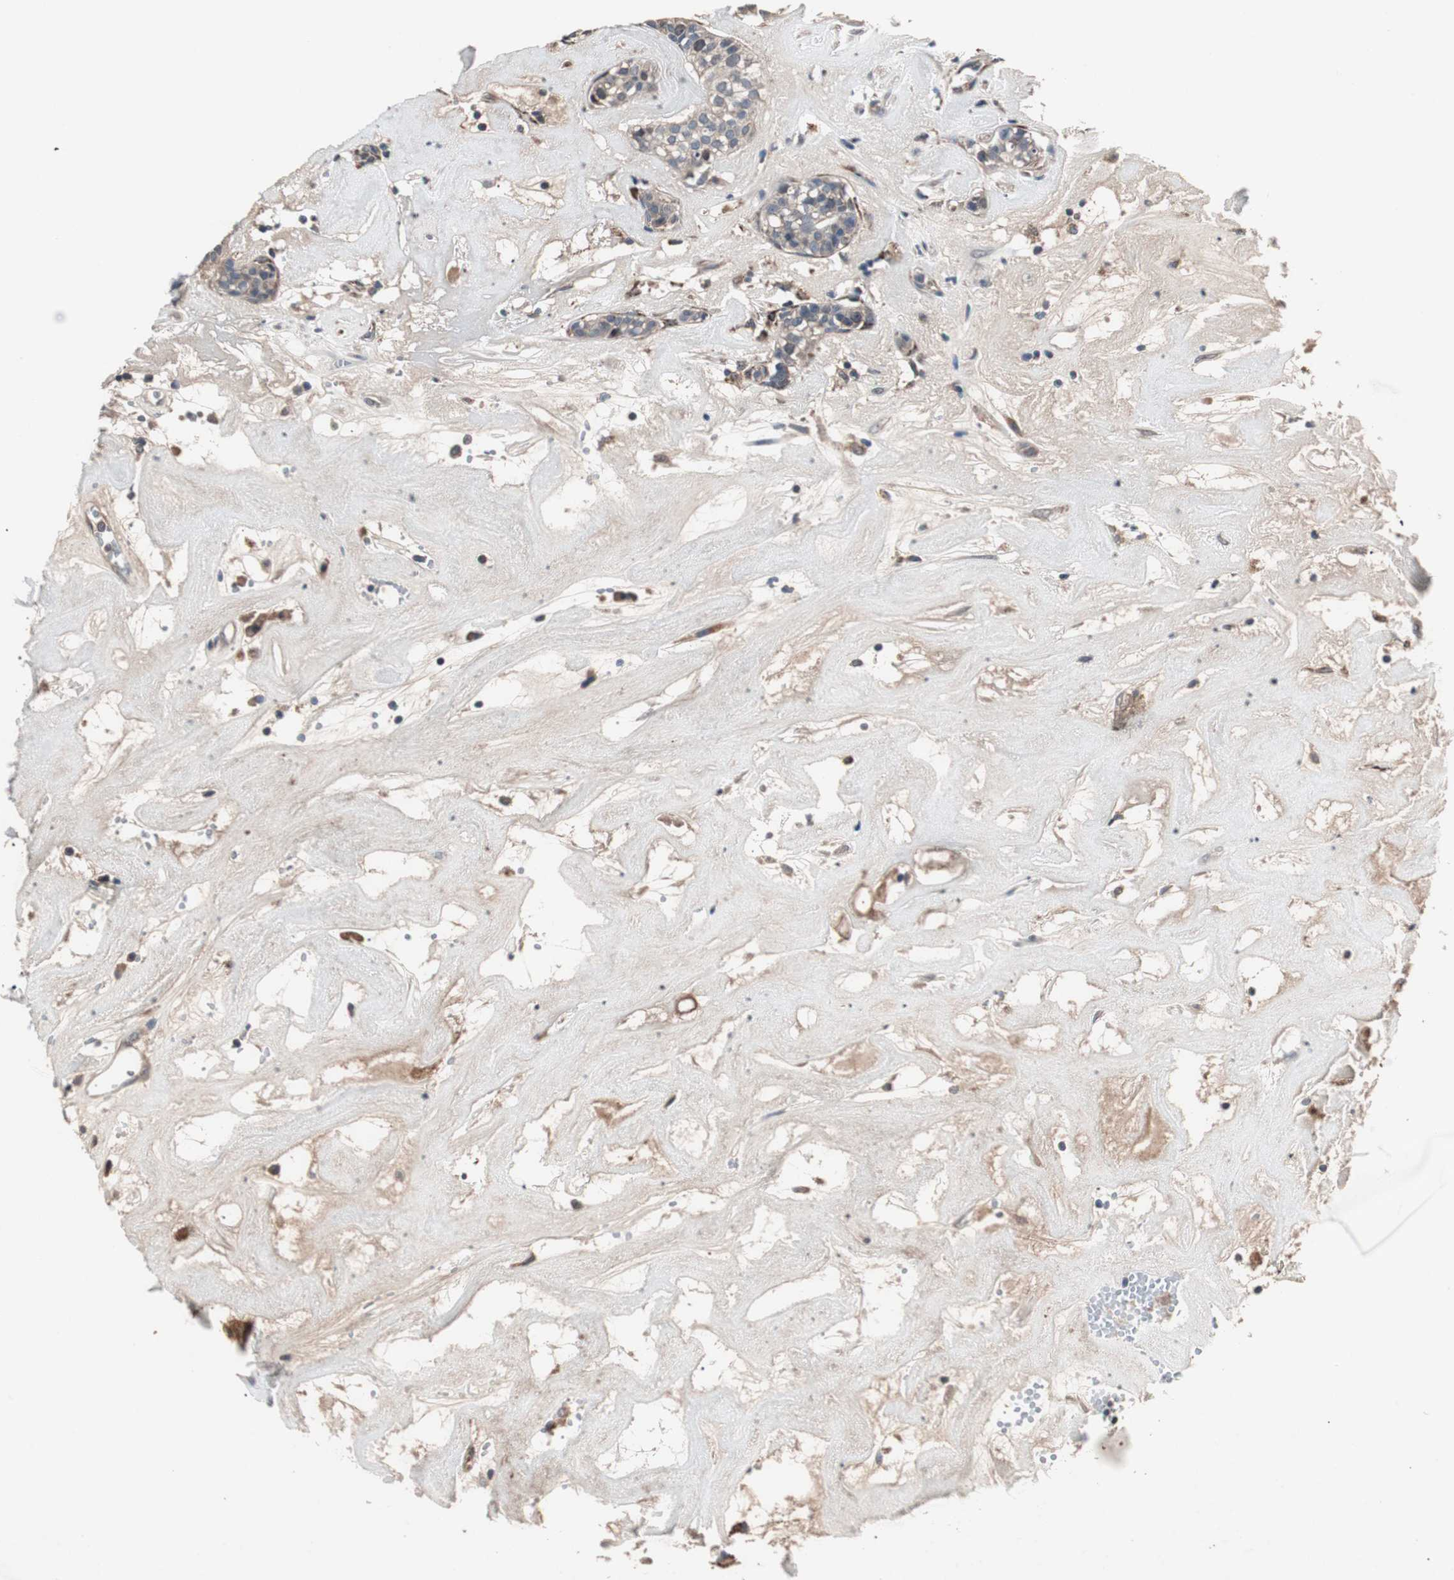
{"staining": {"intensity": "weak", "quantity": ">75%", "location": "cytoplasmic/membranous"}, "tissue": "head and neck cancer", "cell_type": "Tumor cells", "image_type": "cancer", "snomed": [{"axis": "morphology", "description": "Adenocarcinoma, NOS"}, {"axis": "topography", "description": "Salivary gland"}, {"axis": "topography", "description": "Head-Neck"}], "caption": "DAB immunohistochemical staining of human head and neck cancer (adenocarcinoma) displays weak cytoplasmic/membranous protein positivity in about >75% of tumor cells. (DAB IHC, brown staining for protein, blue staining for nuclei).", "gene": "NFRKB", "patient": {"sex": "female", "age": 65}}